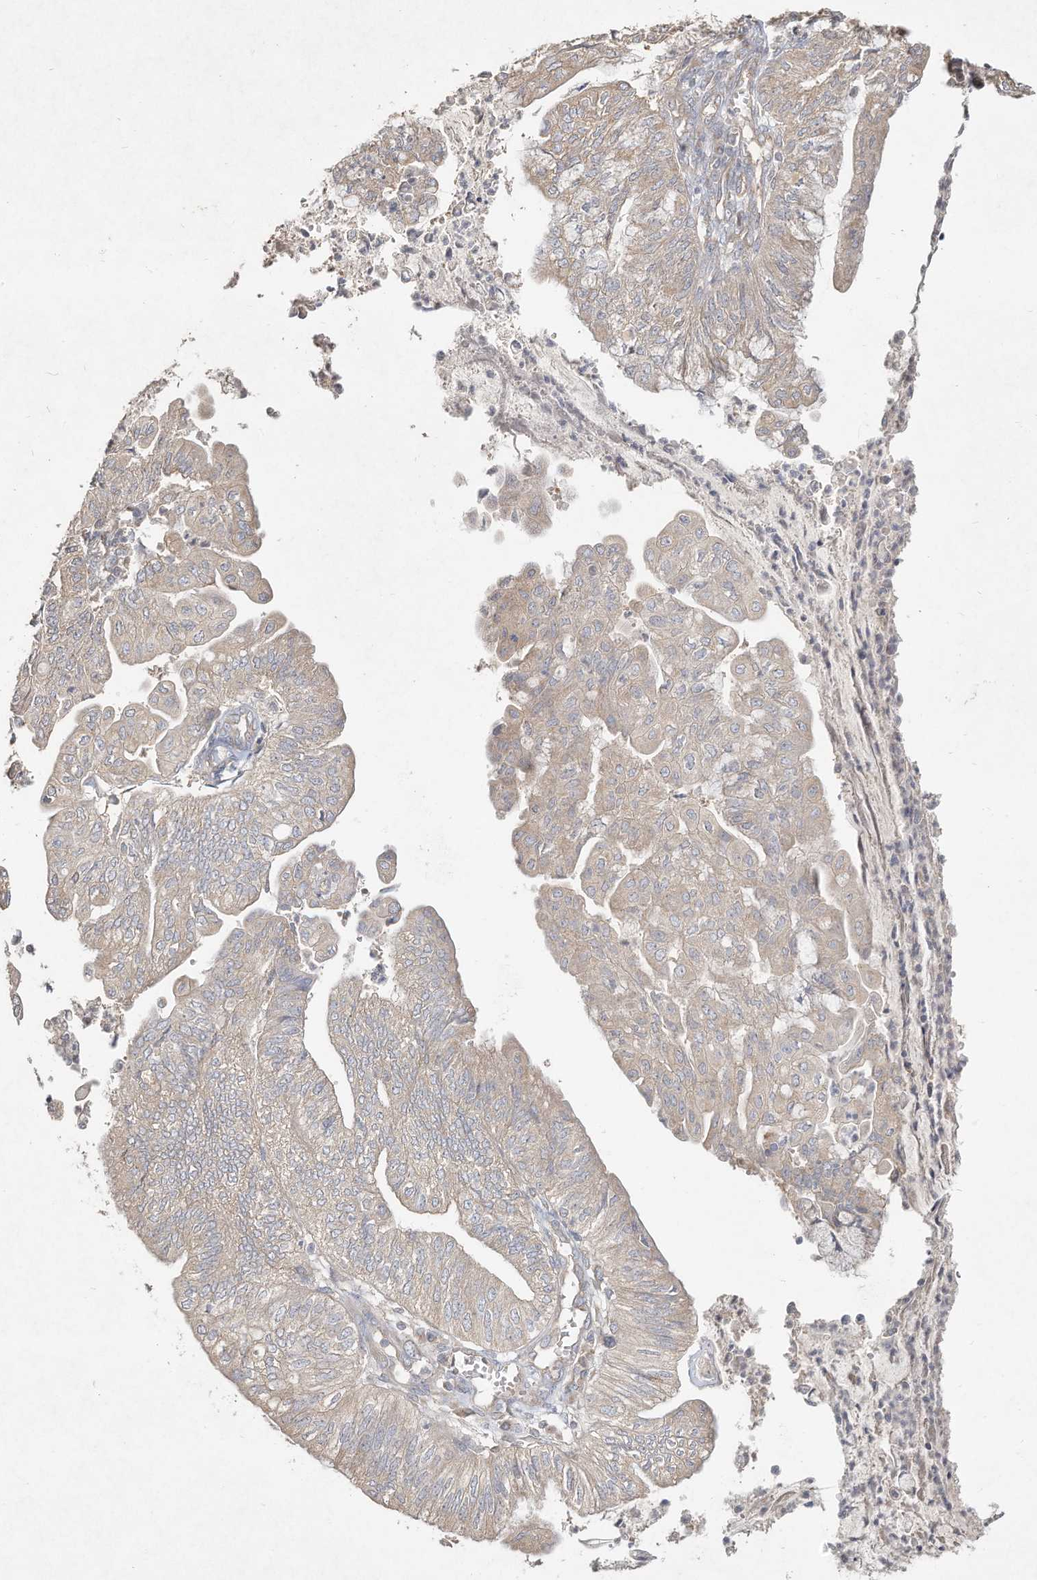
{"staining": {"intensity": "negative", "quantity": "none", "location": "none"}, "tissue": "endometrial cancer", "cell_type": "Tumor cells", "image_type": "cancer", "snomed": [{"axis": "morphology", "description": "Adenocarcinoma, NOS"}, {"axis": "topography", "description": "Endometrium"}], "caption": "Tumor cells are negative for brown protein staining in adenocarcinoma (endometrial).", "gene": "DYNC1I2", "patient": {"sex": "female", "age": 59}}